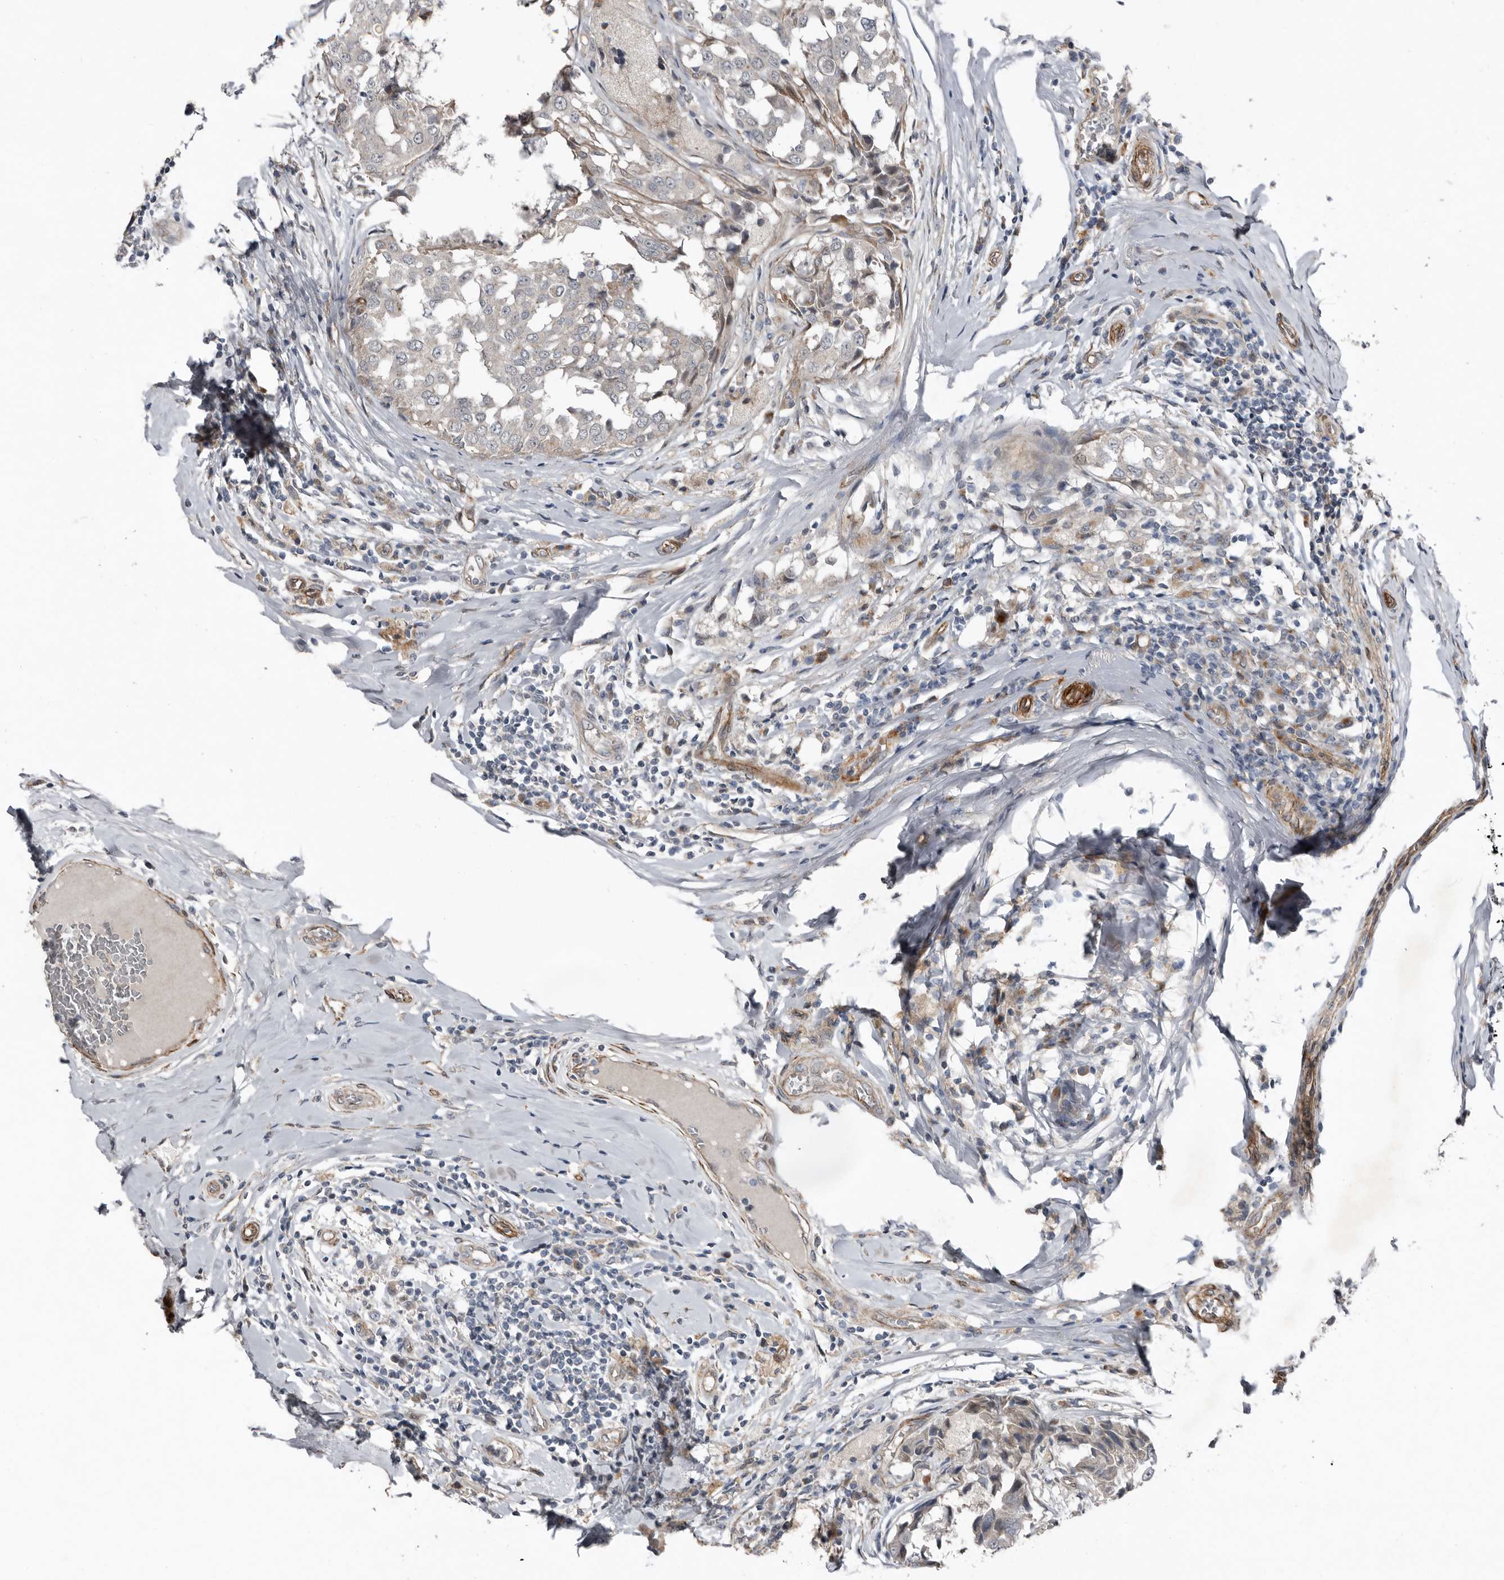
{"staining": {"intensity": "moderate", "quantity": "<25%", "location": "cytoplasmic/membranous"}, "tissue": "breast cancer", "cell_type": "Tumor cells", "image_type": "cancer", "snomed": [{"axis": "morphology", "description": "Duct carcinoma"}, {"axis": "topography", "description": "Breast"}], "caption": "Human breast intraductal carcinoma stained with a protein marker displays moderate staining in tumor cells.", "gene": "RANBP17", "patient": {"sex": "female", "age": 27}}